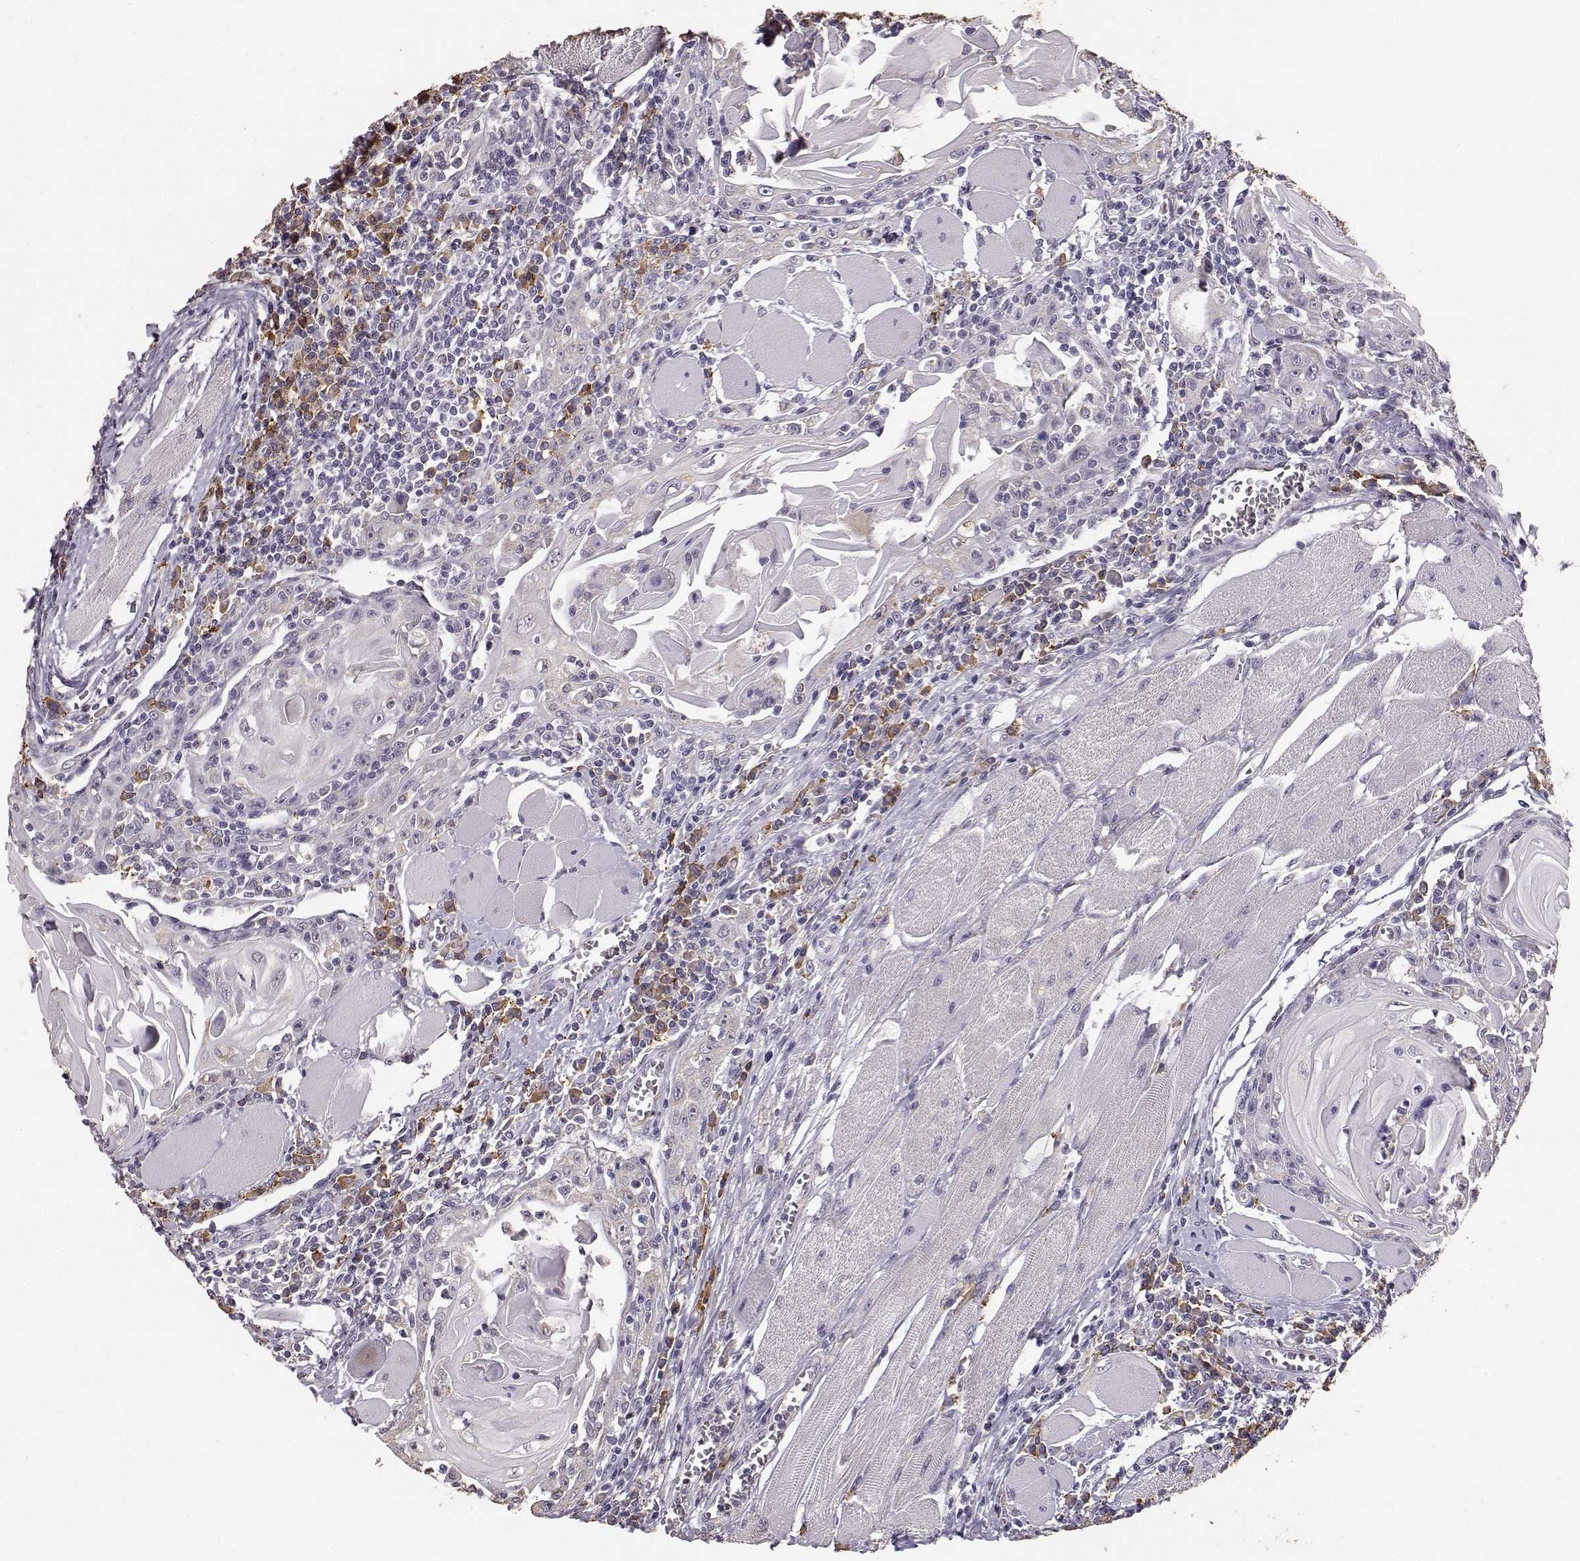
{"staining": {"intensity": "negative", "quantity": "none", "location": "none"}, "tissue": "head and neck cancer", "cell_type": "Tumor cells", "image_type": "cancer", "snomed": [{"axis": "morphology", "description": "Normal tissue, NOS"}, {"axis": "morphology", "description": "Squamous cell carcinoma, NOS"}, {"axis": "topography", "description": "Oral tissue"}, {"axis": "topography", "description": "Head-Neck"}], "caption": "IHC micrograph of neoplastic tissue: squamous cell carcinoma (head and neck) stained with DAB (3,3'-diaminobenzidine) reveals no significant protein positivity in tumor cells.", "gene": "GABRG3", "patient": {"sex": "male", "age": 52}}